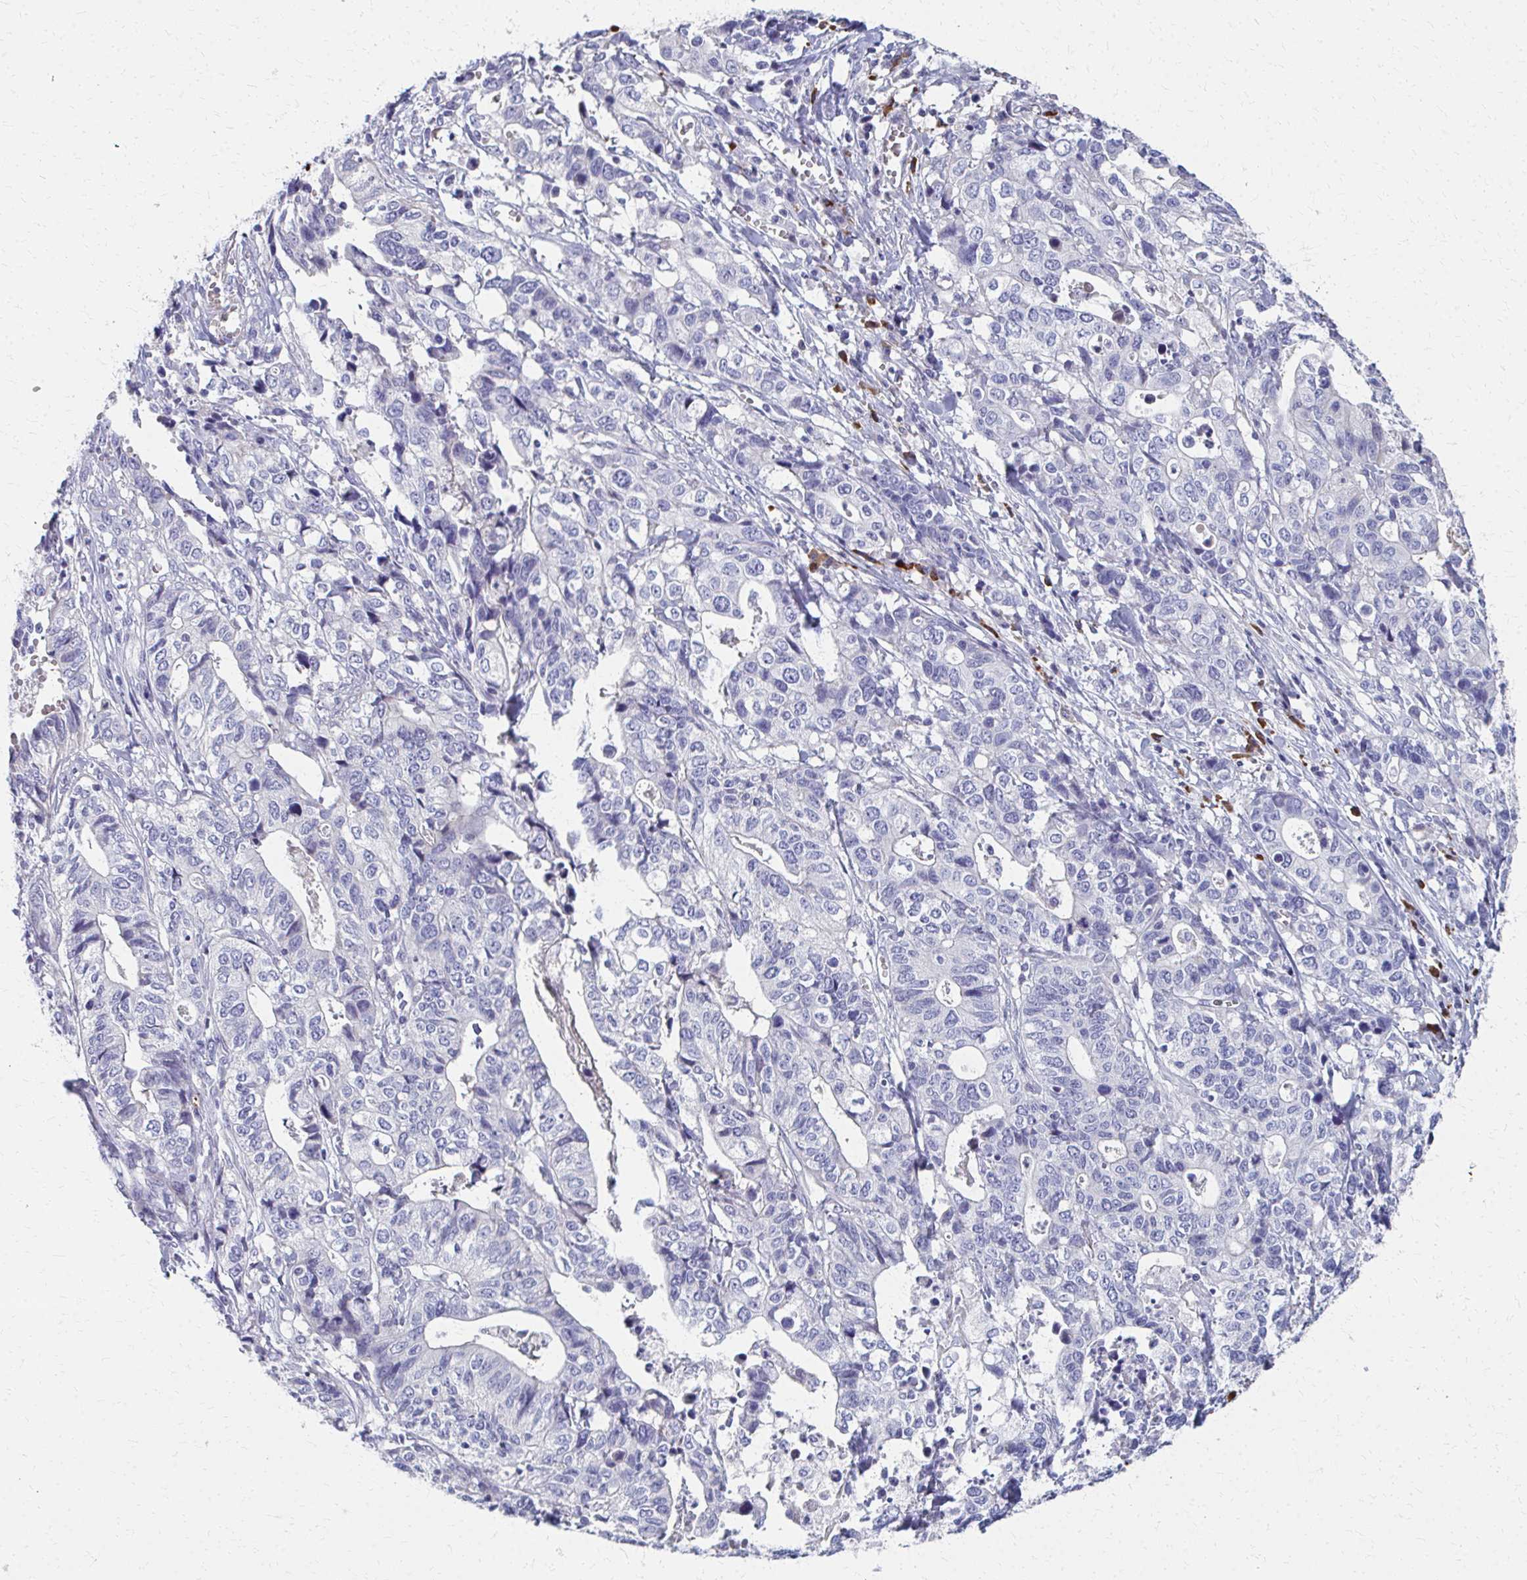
{"staining": {"intensity": "negative", "quantity": "none", "location": "none"}, "tissue": "stomach cancer", "cell_type": "Tumor cells", "image_type": "cancer", "snomed": [{"axis": "morphology", "description": "Adenocarcinoma, NOS"}, {"axis": "topography", "description": "Stomach, upper"}], "caption": "This is an immunohistochemistry (IHC) histopathology image of stomach cancer (adenocarcinoma). There is no positivity in tumor cells.", "gene": "MS4A2", "patient": {"sex": "female", "age": 67}}